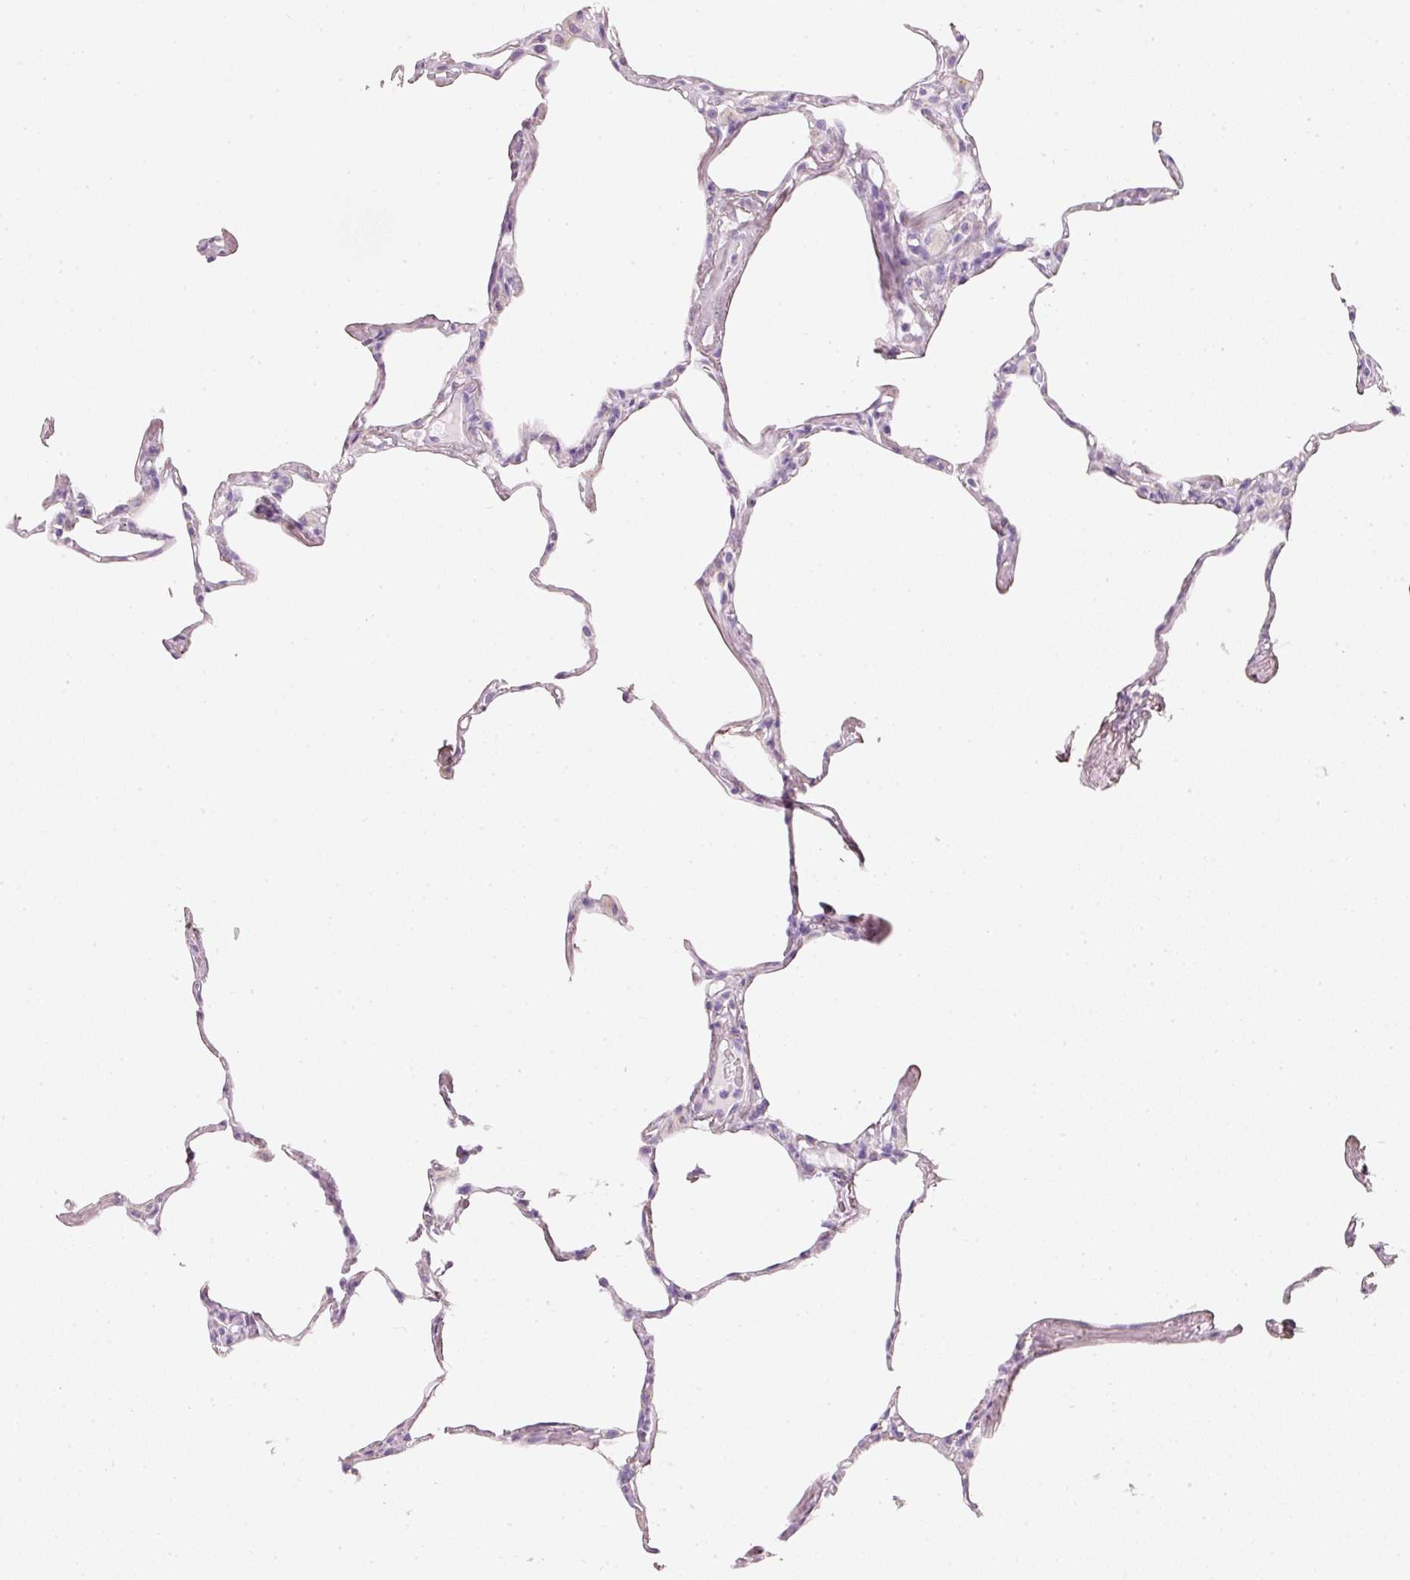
{"staining": {"intensity": "moderate", "quantity": "<25%", "location": "cytoplasmic/membranous"}, "tissue": "lung", "cell_type": "Alveolar cells", "image_type": "normal", "snomed": [{"axis": "morphology", "description": "Normal tissue, NOS"}, {"axis": "topography", "description": "Lung"}], "caption": "Normal lung reveals moderate cytoplasmic/membranous positivity in about <25% of alveolar cells Using DAB (3,3'-diaminobenzidine) (brown) and hematoxylin (blue) stains, captured at high magnification using brightfield microscopy..", "gene": "PDXDC1", "patient": {"sex": "male", "age": 65}}